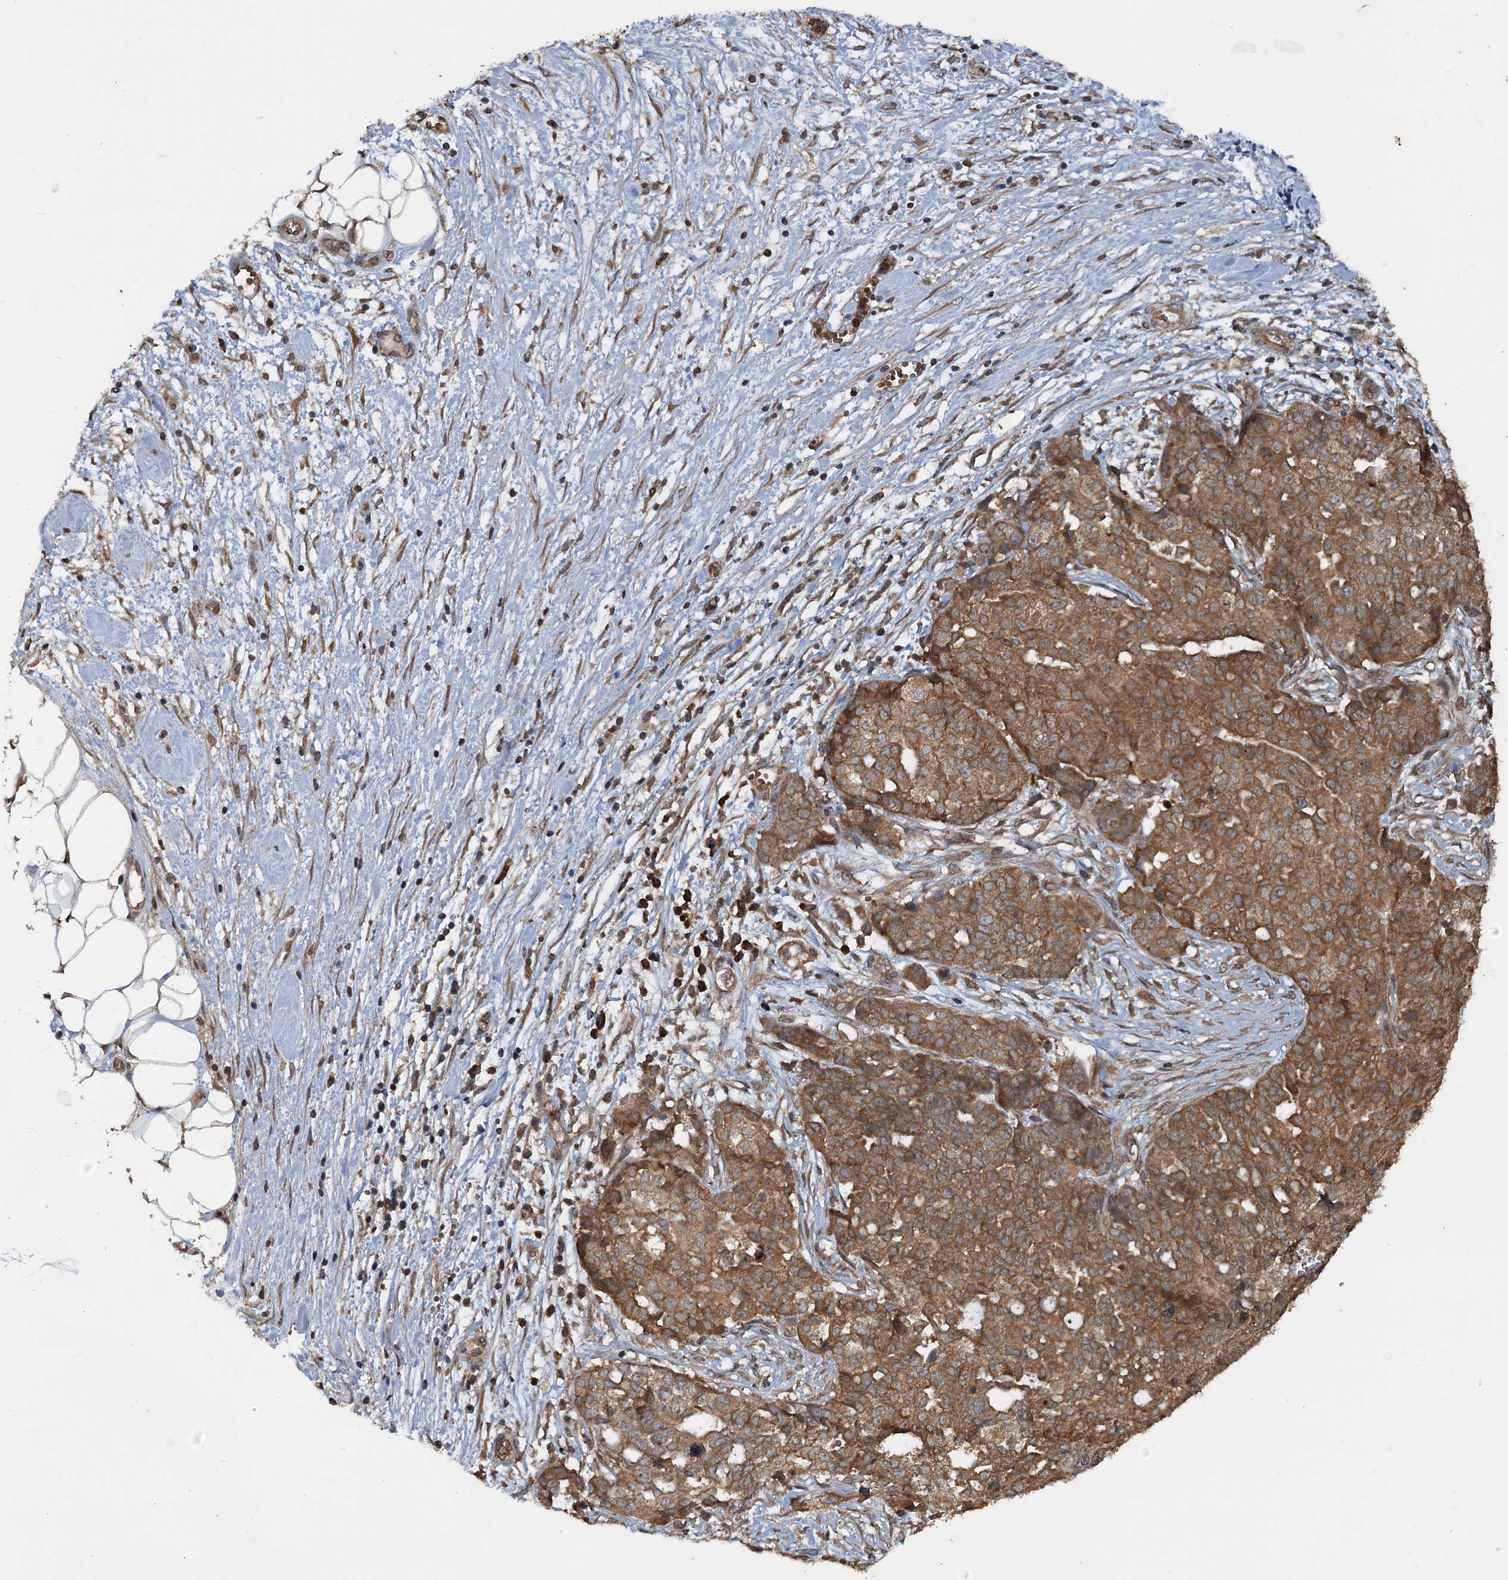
{"staining": {"intensity": "strong", "quantity": ">75%", "location": "cytoplasmic/membranous"}, "tissue": "ovarian cancer", "cell_type": "Tumor cells", "image_type": "cancer", "snomed": [{"axis": "morphology", "description": "Cystadenocarcinoma, serous, NOS"}, {"axis": "topography", "description": "Soft tissue"}, {"axis": "topography", "description": "Ovary"}], "caption": "IHC (DAB) staining of human serous cystadenocarcinoma (ovarian) demonstrates strong cytoplasmic/membranous protein staining in about >75% of tumor cells.", "gene": "N4BP2L2", "patient": {"sex": "female", "age": 57}}